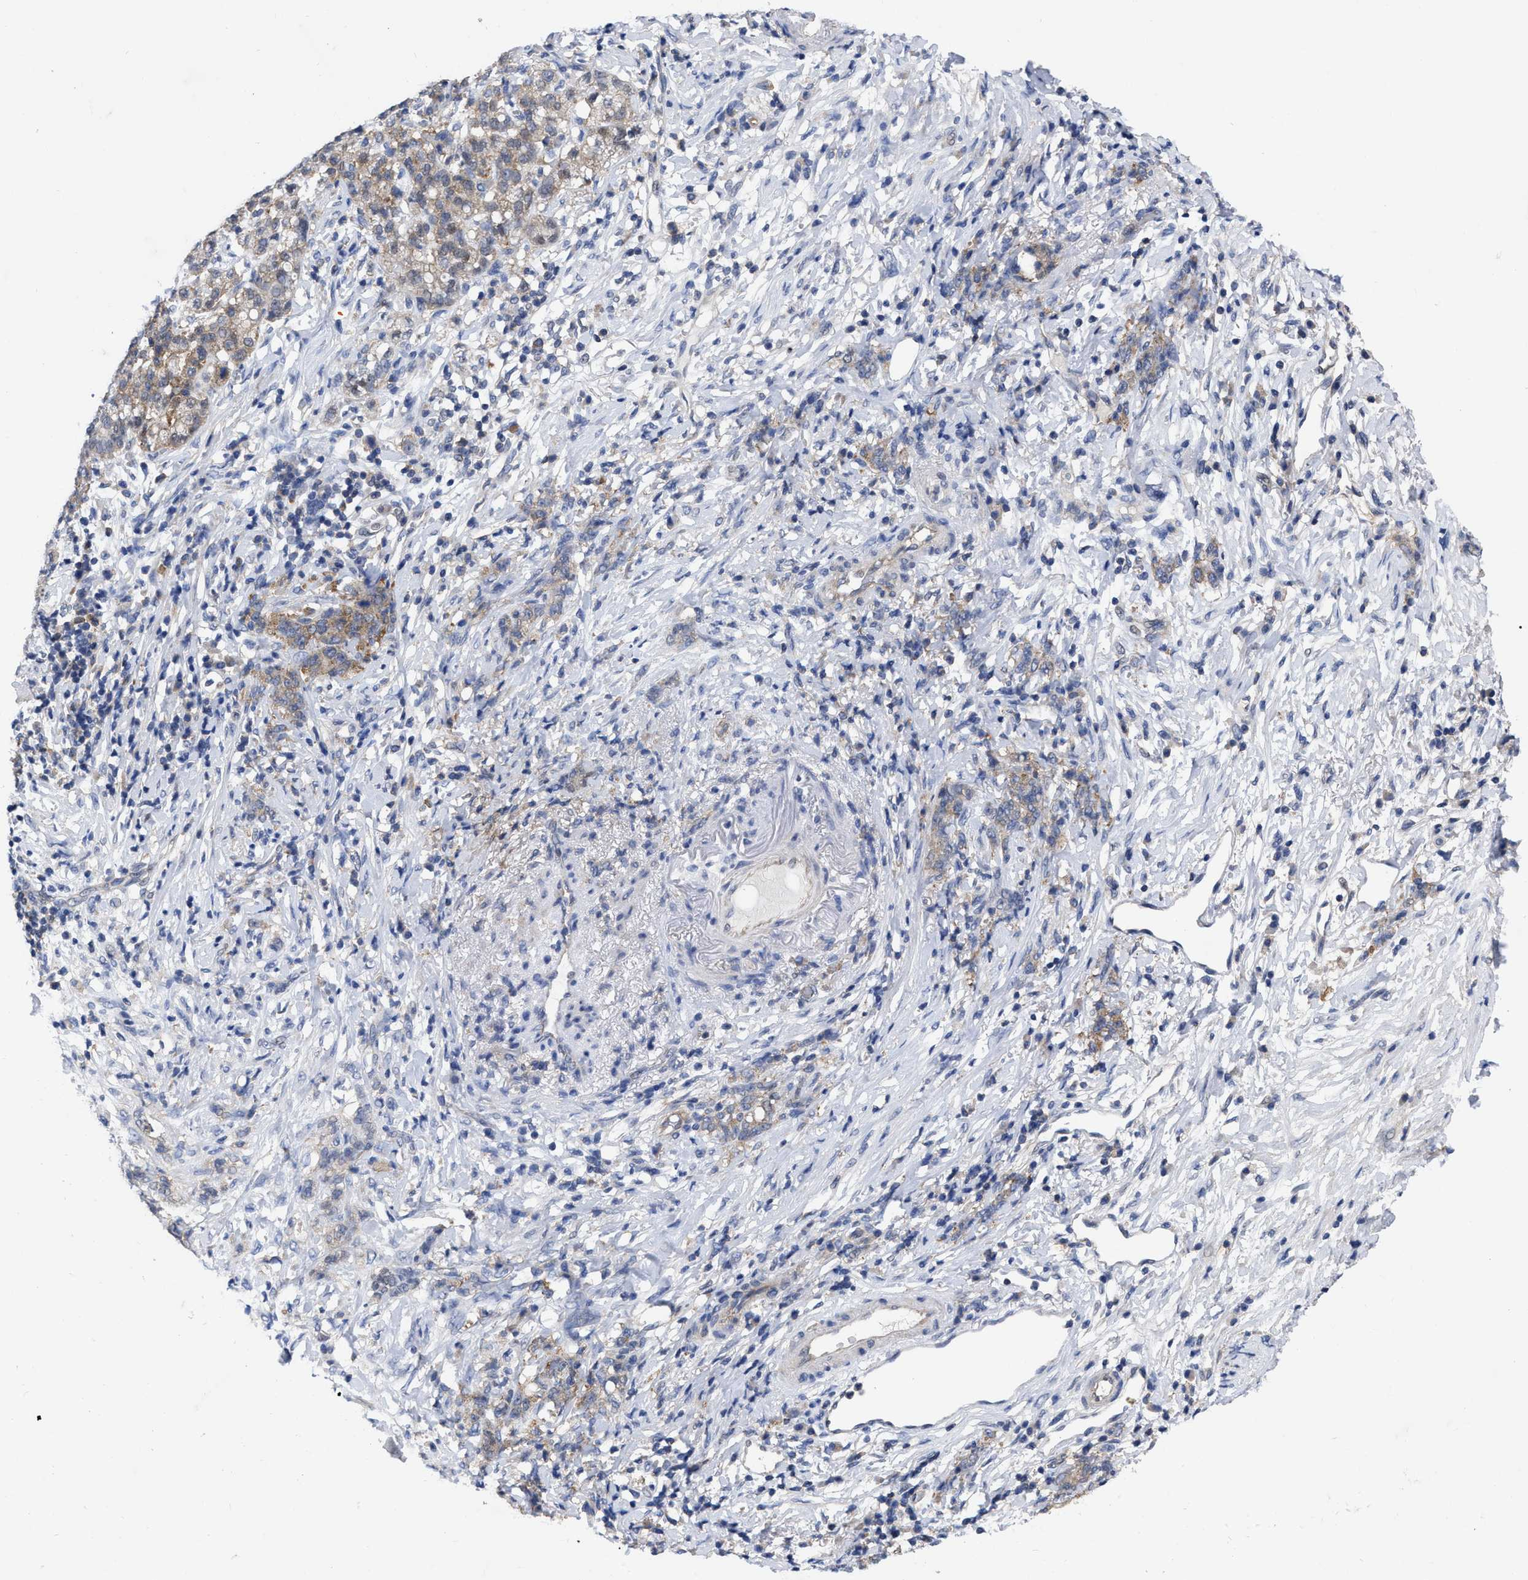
{"staining": {"intensity": "weak", "quantity": "<25%", "location": "cytoplasmic/membranous"}, "tissue": "stomach cancer", "cell_type": "Tumor cells", "image_type": "cancer", "snomed": [{"axis": "morphology", "description": "Adenocarcinoma, NOS"}, {"axis": "topography", "description": "Stomach, lower"}], "caption": "IHC of human stomach cancer (adenocarcinoma) demonstrates no expression in tumor cells. (IHC, brightfield microscopy, high magnification).", "gene": "TCP1", "patient": {"sex": "male", "age": 88}}